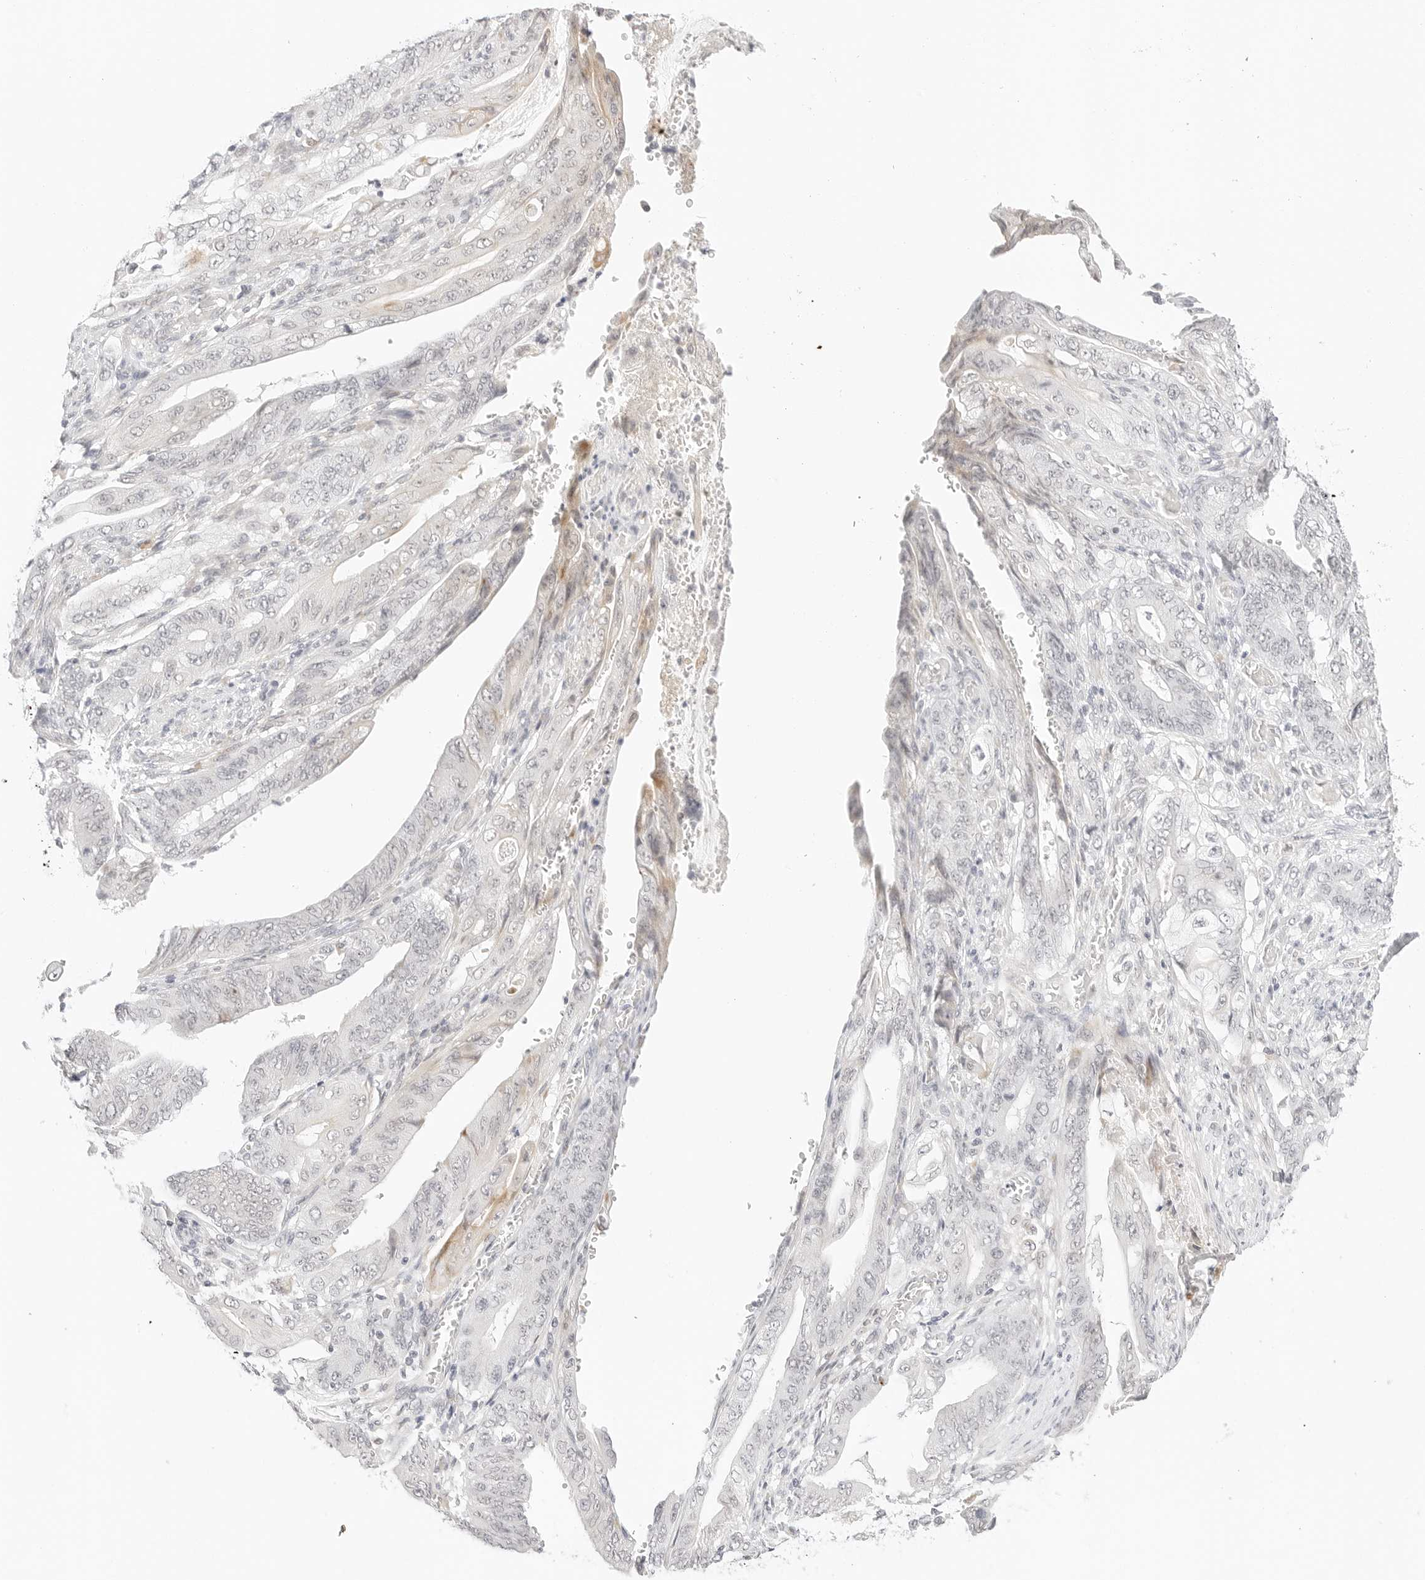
{"staining": {"intensity": "negative", "quantity": "none", "location": "none"}, "tissue": "stomach cancer", "cell_type": "Tumor cells", "image_type": "cancer", "snomed": [{"axis": "morphology", "description": "Adenocarcinoma, NOS"}, {"axis": "topography", "description": "Stomach"}], "caption": "The micrograph exhibits no significant staining in tumor cells of stomach cancer.", "gene": "XKR4", "patient": {"sex": "female", "age": 73}}